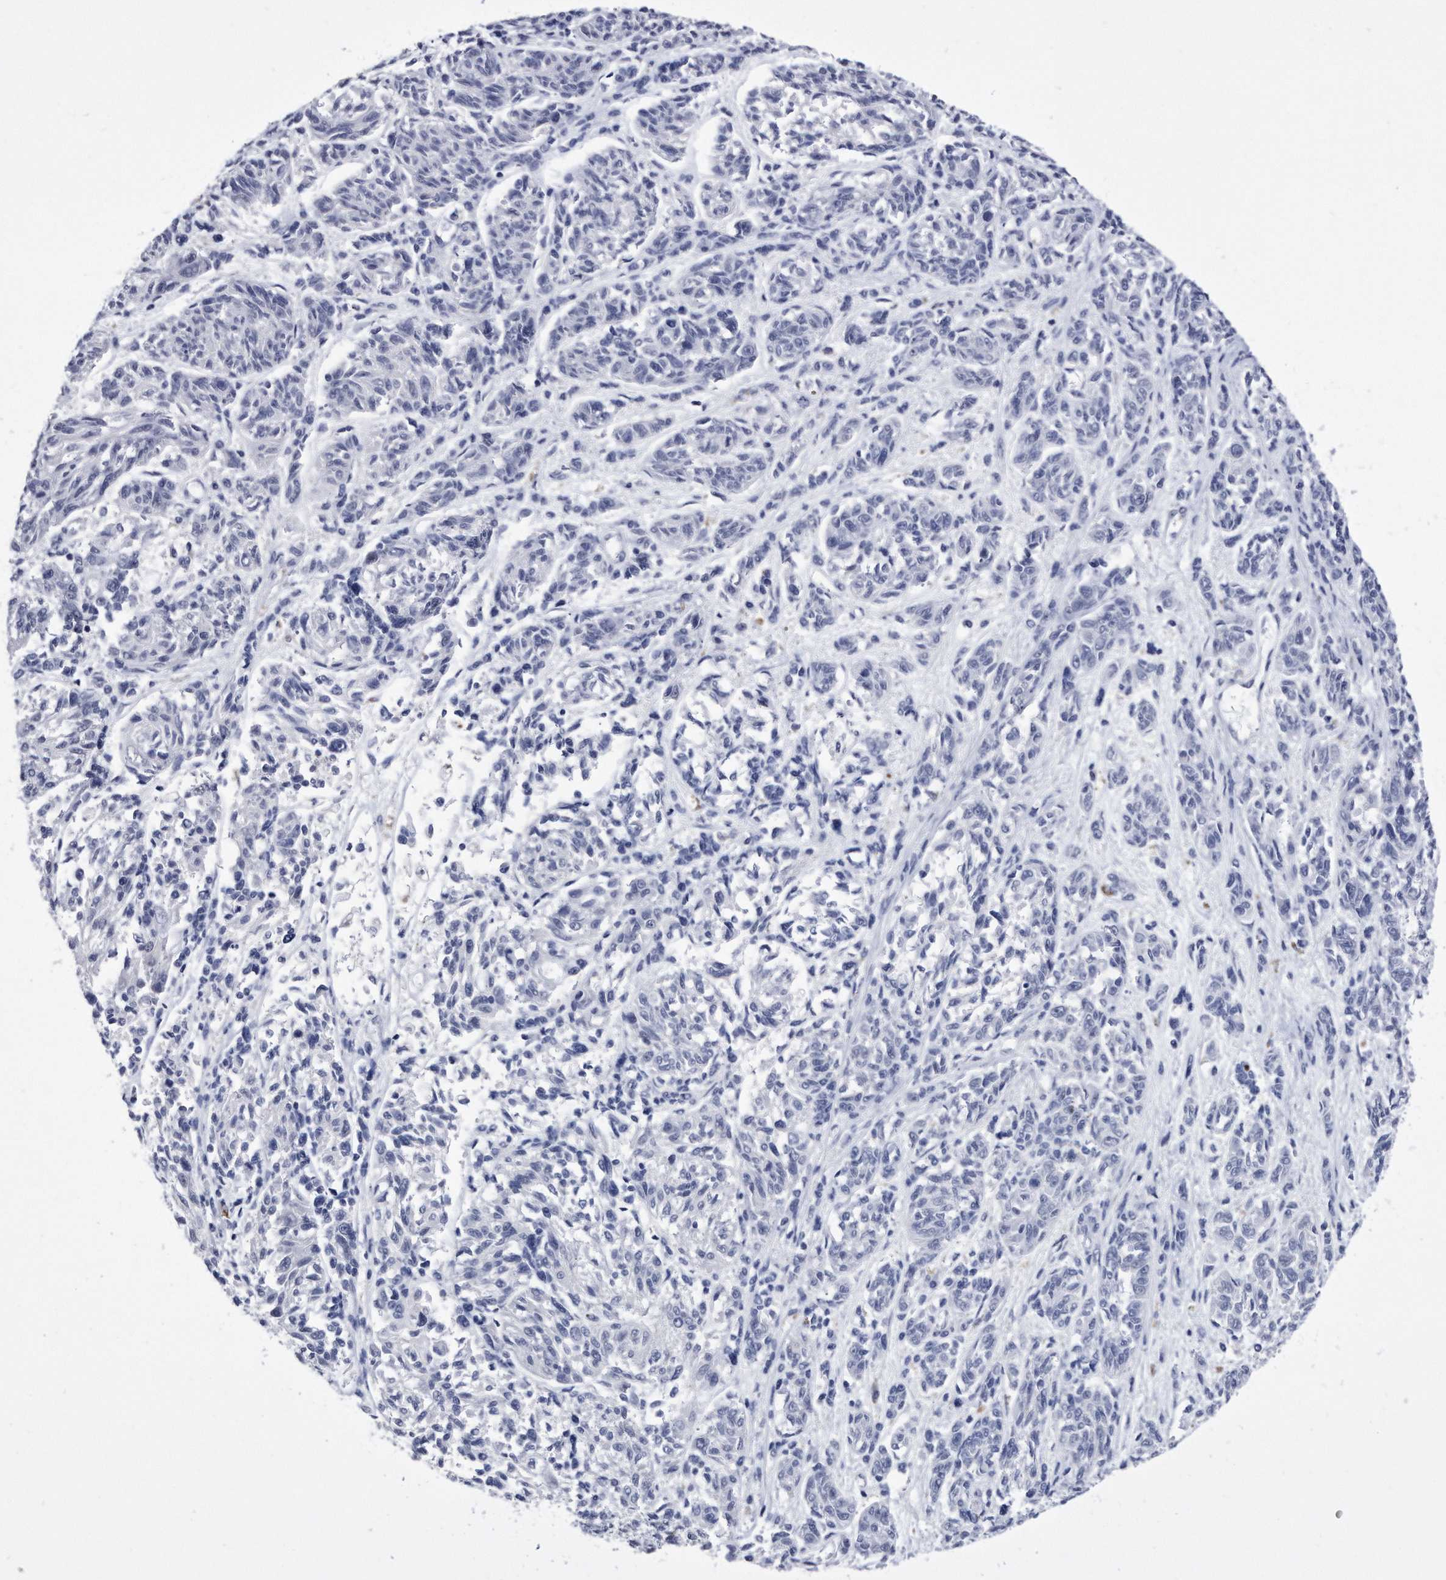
{"staining": {"intensity": "negative", "quantity": "none", "location": "none"}, "tissue": "melanoma", "cell_type": "Tumor cells", "image_type": "cancer", "snomed": [{"axis": "morphology", "description": "Malignant melanoma, NOS"}, {"axis": "topography", "description": "Skin"}], "caption": "Immunohistochemistry (IHC) of human melanoma exhibits no positivity in tumor cells.", "gene": "KCTD8", "patient": {"sex": "male", "age": 53}}